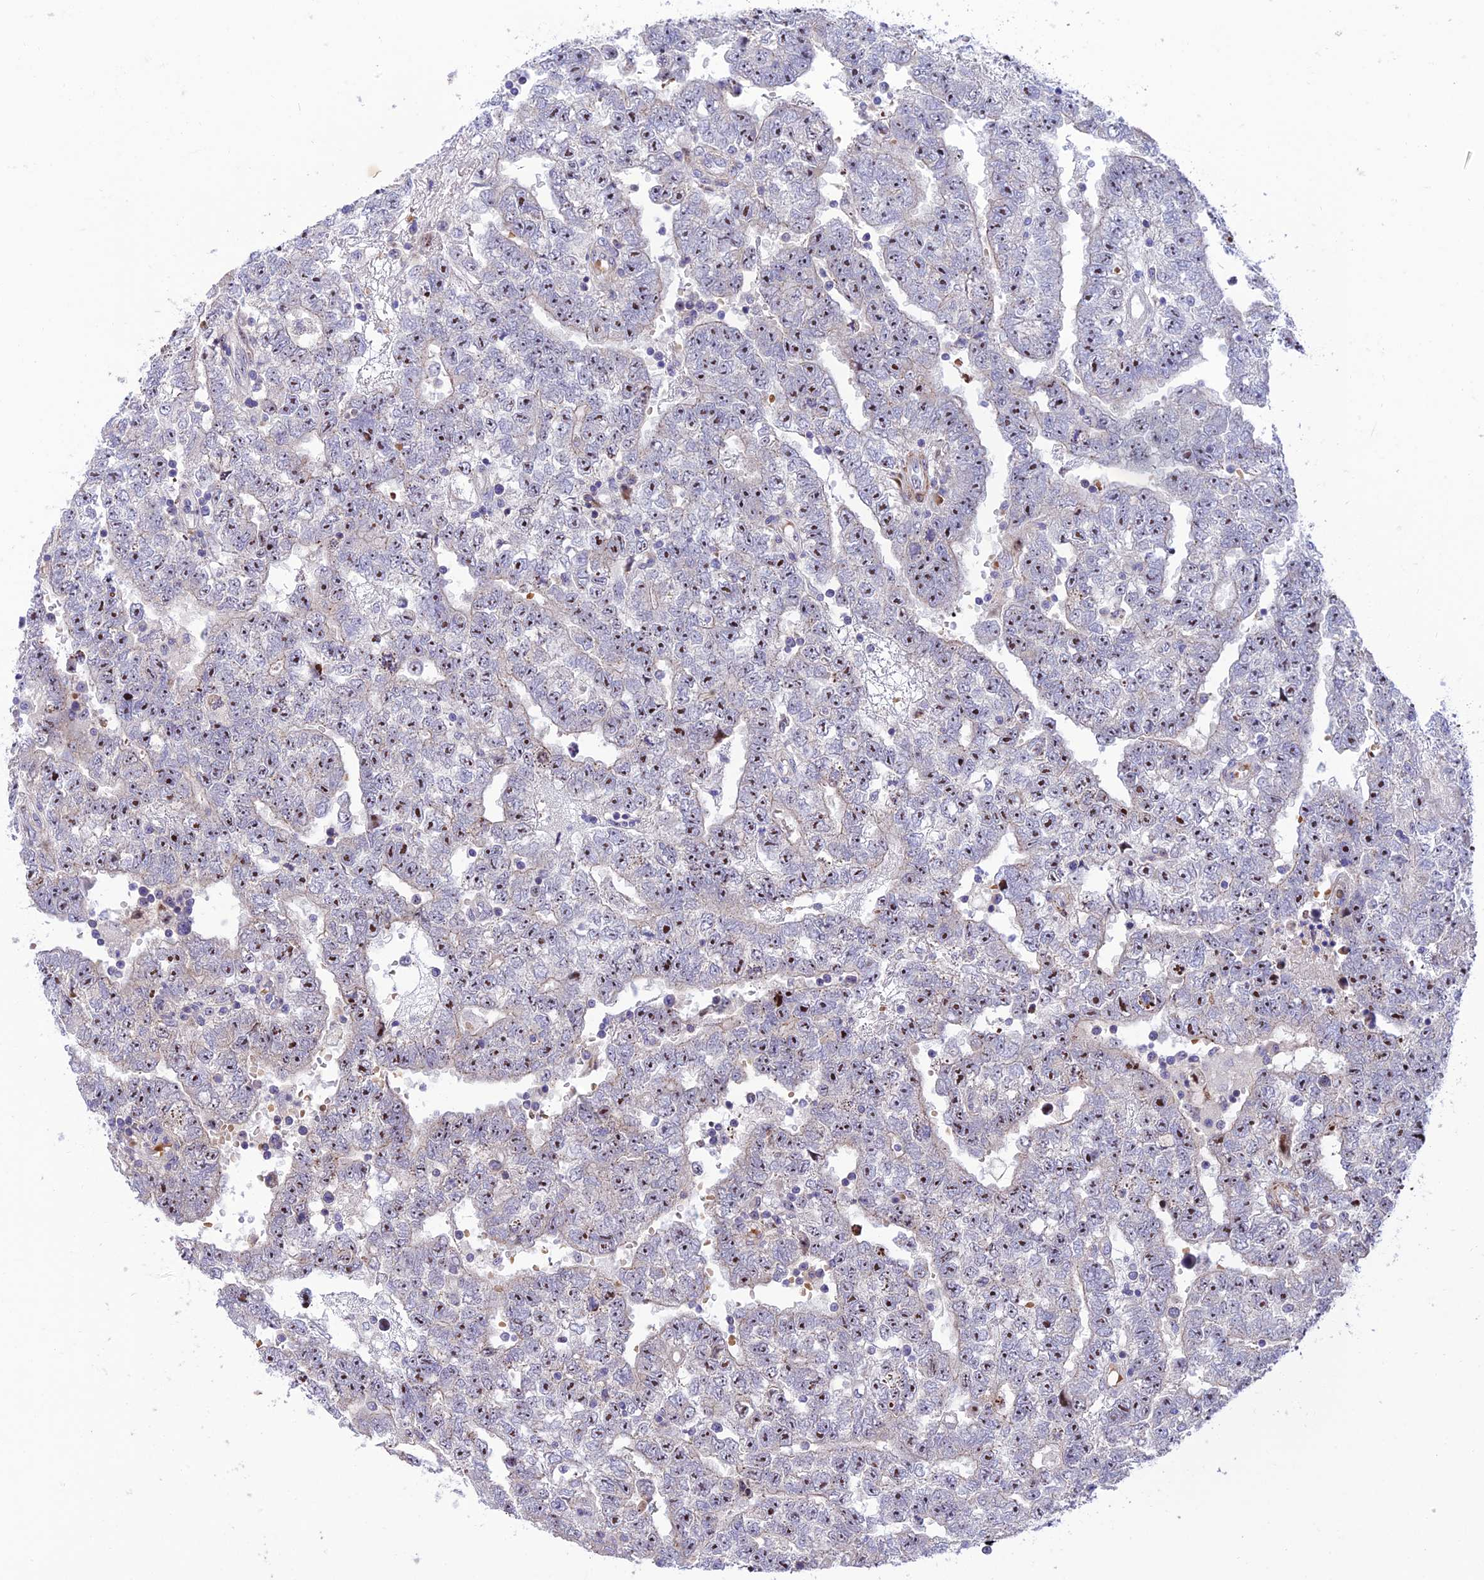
{"staining": {"intensity": "moderate", "quantity": ">75%", "location": "nuclear"}, "tissue": "testis cancer", "cell_type": "Tumor cells", "image_type": "cancer", "snomed": [{"axis": "morphology", "description": "Carcinoma, Embryonal, NOS"}, {"axis": "topography", "description": "Testis"}], "caption": "Protein expression by immunohistochemistry (IHC) shows moderate nuclear positivity in about >75% of tumor cells in testis cancer (embryonal carcinoma). (Brightfield microscopy of DAB IHC at high magnification).", "gene": "KBTBD7", "patient": {"sex": "male", "age": 25}}